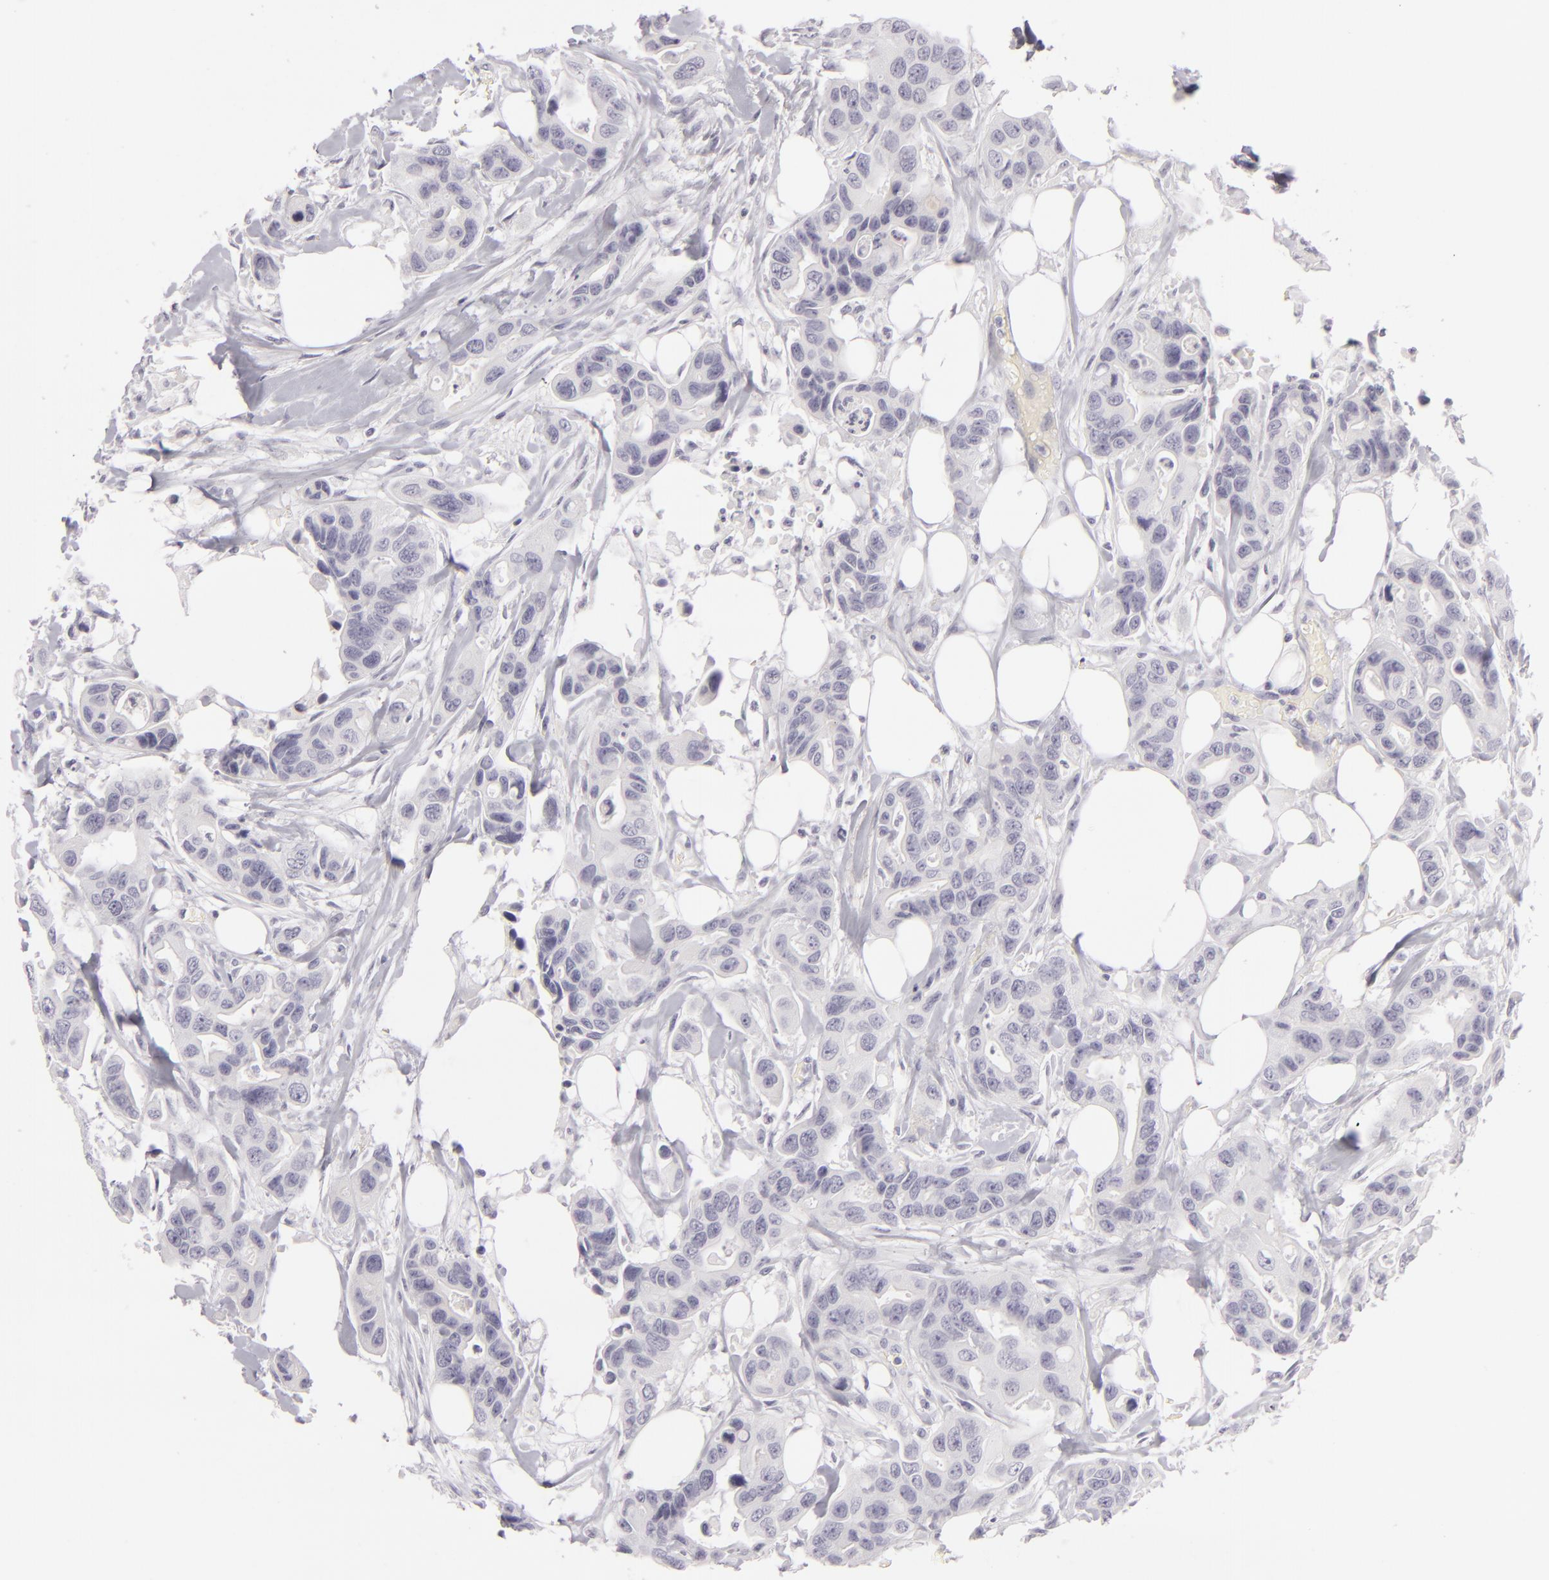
{"staining": {"intensity": "negative", "quantity": "none", "location": "none"}, "tissue": "colorectal cancer", "cell_type": "Tumor cells", "image_type": "cancer", "snomed": [{"axis": "morphology", "description": "Adenocarcinoma, NOS"}, {"axis": "topography", "description": "Colon"}], "caption": "Tumor cells show no significant protein staining in colorectal cancer (adenocarcinoma).", "gene": "CDX2", "patient": {"sex": "female", "age": 70}}